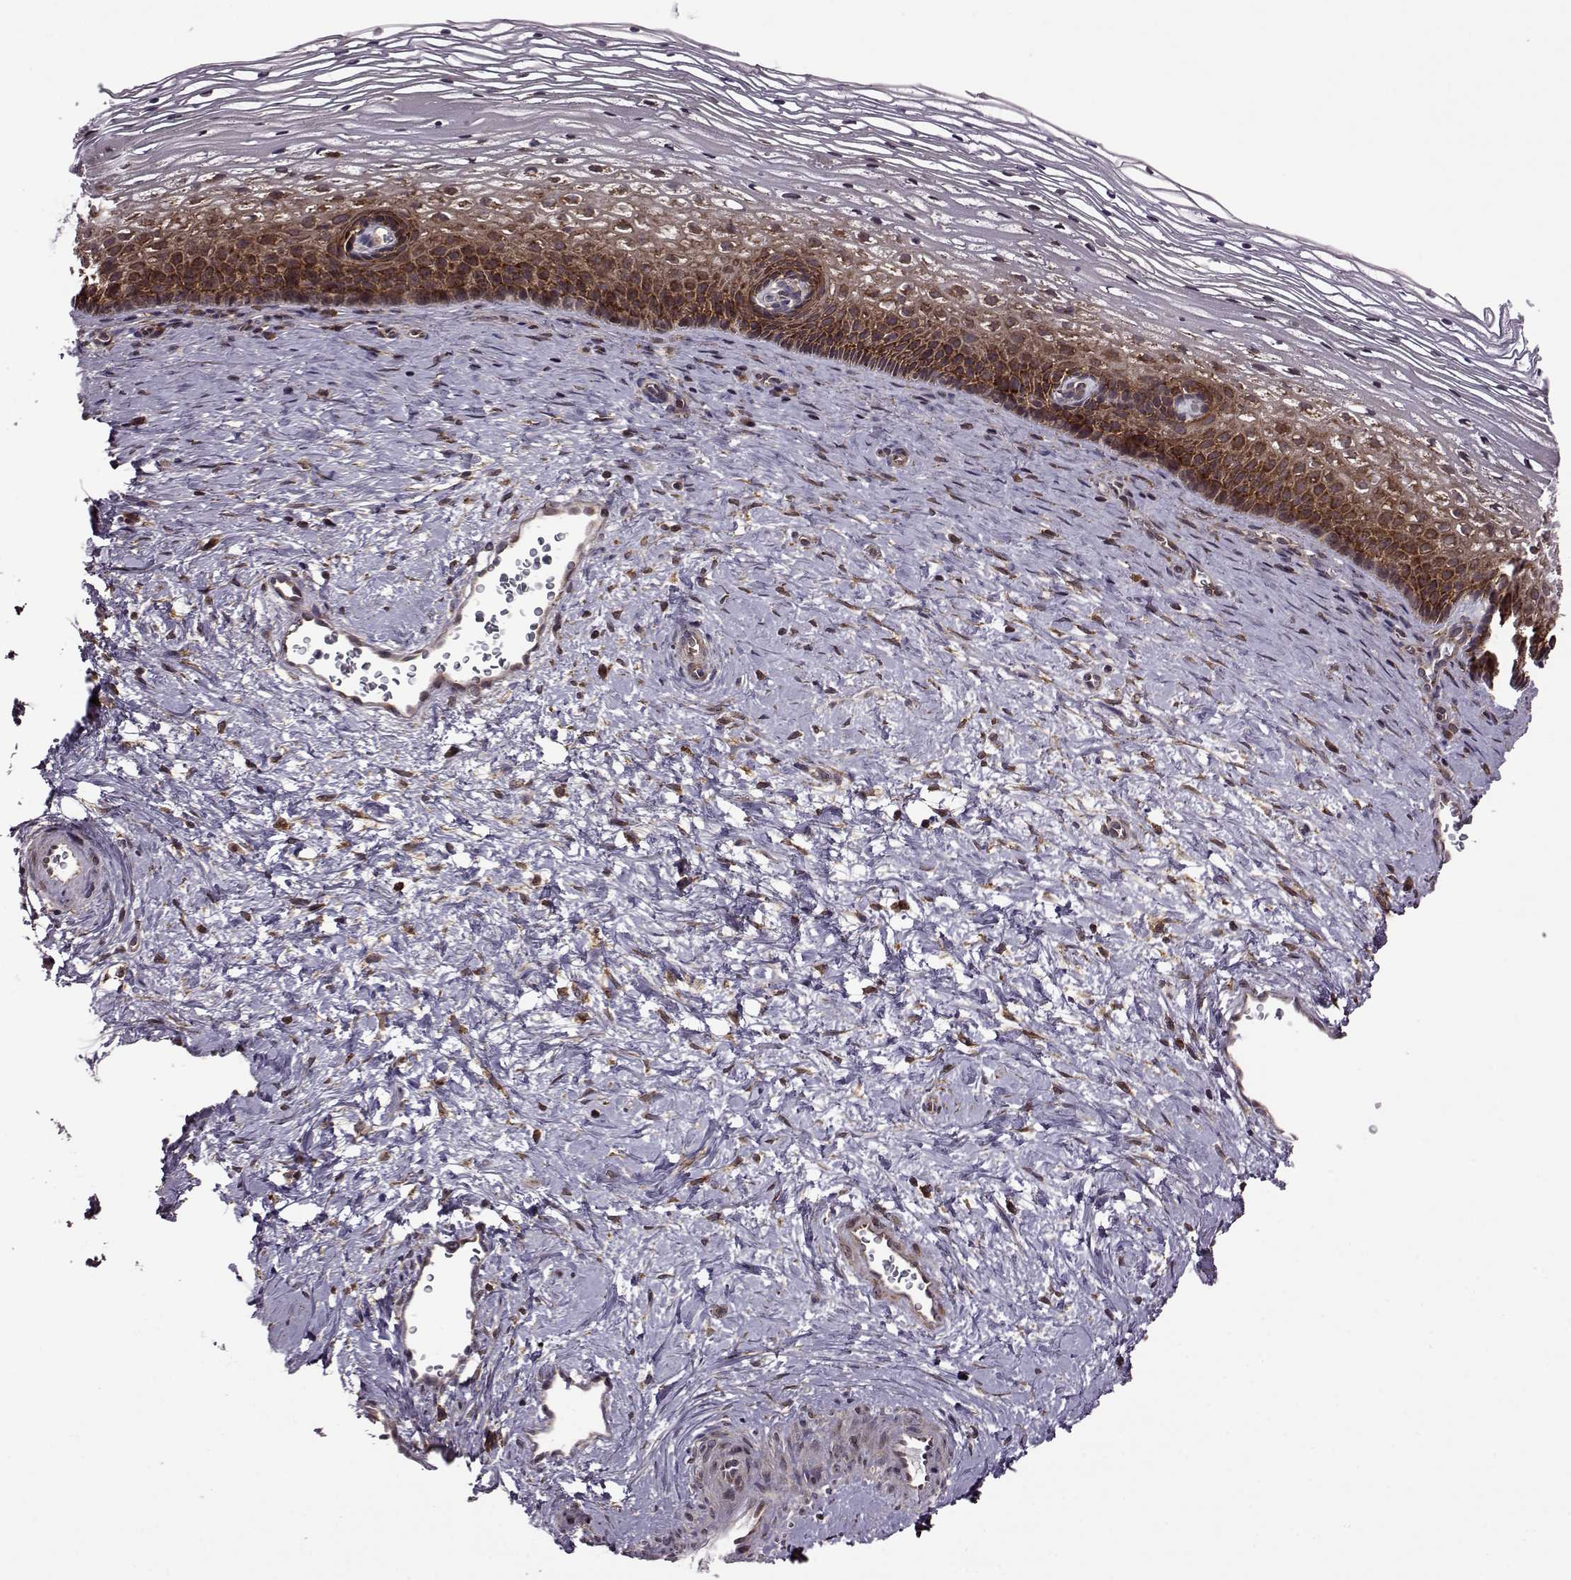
{"staining": {"intensity": "strong", "quantity": ">75%", "location": "cytoplasmic/membranous"}, "tissue": "cervix", "cell_type": "Glandular cells", "image_type": "normal", "snomed": [{"axis": "morphology", "description": "Normal tissue, NOS"}, {"axis": "topography", "description": "Cervix"}], "caption": "DAB (3,3'-diaminobenzidine) immunohistochemical staining of benign human cervix displays strong cytoplasmic/membranous protein positivity in approximately >75% of glandular cells.", "gene": "URI1", "patient": {"sex": "female", "age": 34}}